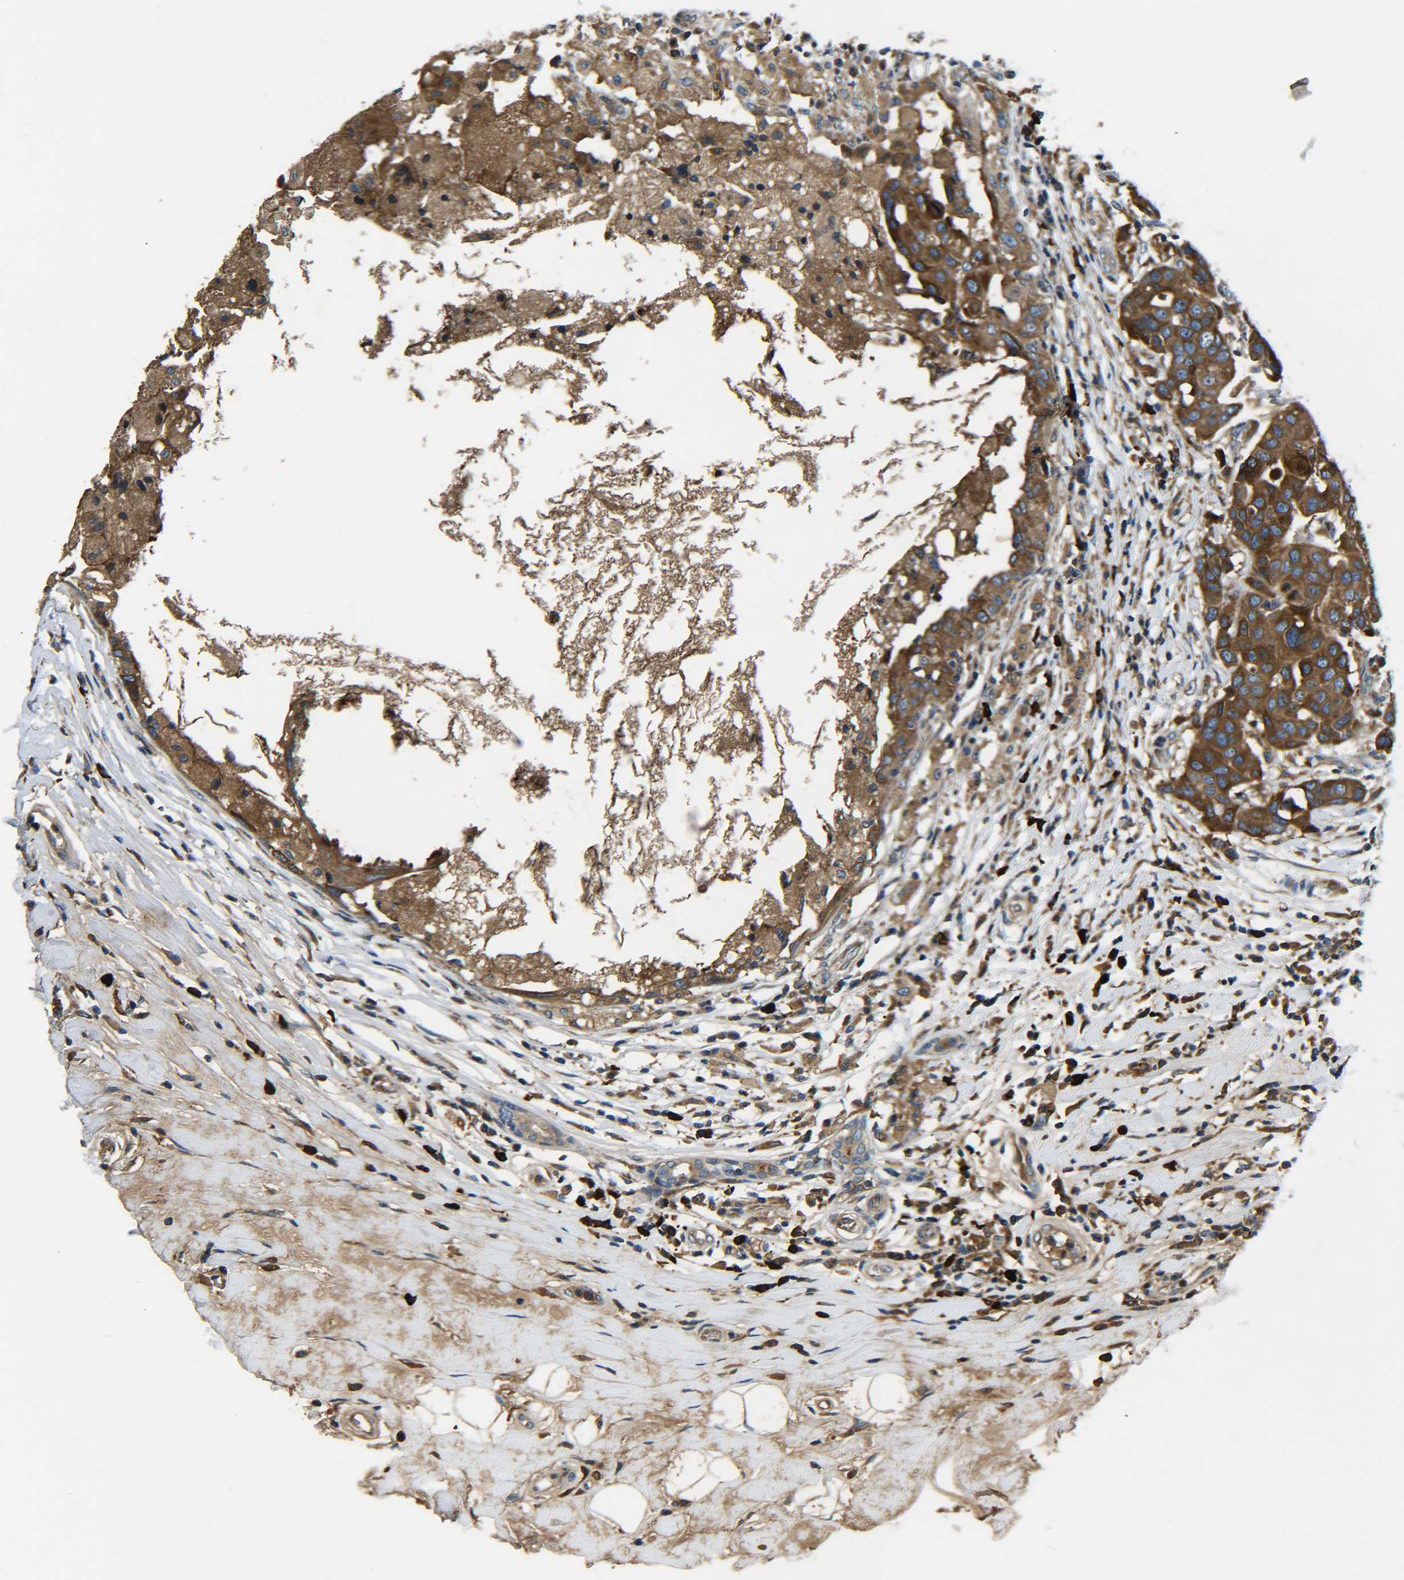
{"staining": {"intensity": "strong", "quantity": ">75%", "location": "cytoplasmic/membranous"}, "tissue": "breast cancer", "cell_type": "Tumor cells", "image_type": "cancer", "snomed": [{"axis": "morphology", "description": "Duct carcinoma"}, {"axis": "topography", "description": "Breast"}], "caption": "Invasive ductal carcinoma (breast) stained with a protein marker shows strong staining in tumor cells.", "gene": "RAB1B", "patient": {"sex": "female", "age": 27}}